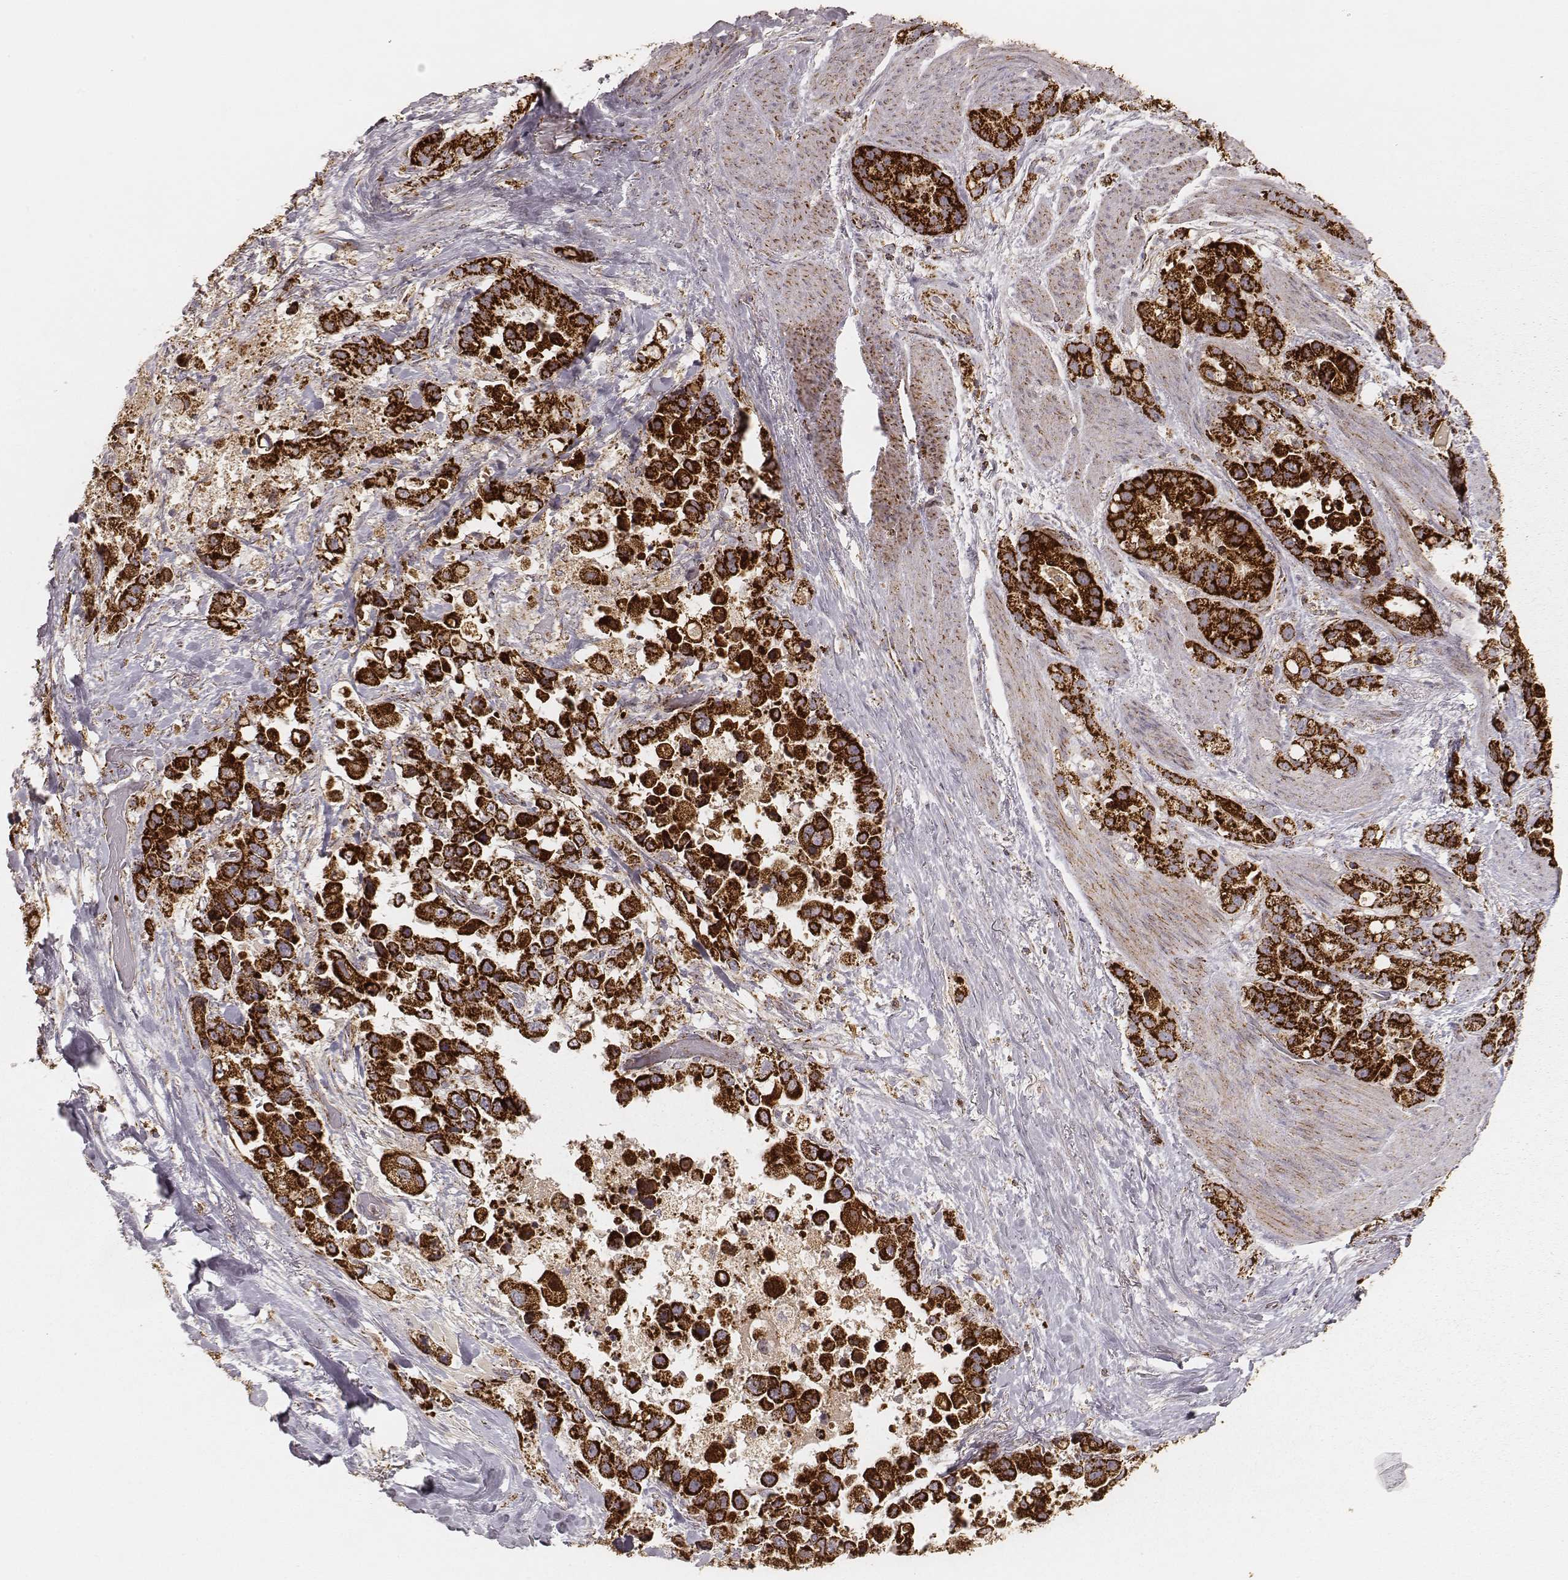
{"staining": {"intensity": "strong", "quantity": ">75%", "location": "cytoplasmic/membranous"}, "tissue": "stomach cancer", "cell_type": "Tumor cells", "image_type": "cancer", "snomed": [{"axis": "morphology", "description": "Adenocarcinoma, NOS"}, {"axis": "topography", "description": "Stomach"}], "caption": "This photomicrograph demonstrates immunohistochemistry staining of stomach adenocarcinoma, with high strong cytoplasmic/membranous staining in approximately >75% of tumor cells.", "gene": "CS", "patient": {"sex": "male", "age": 59}}